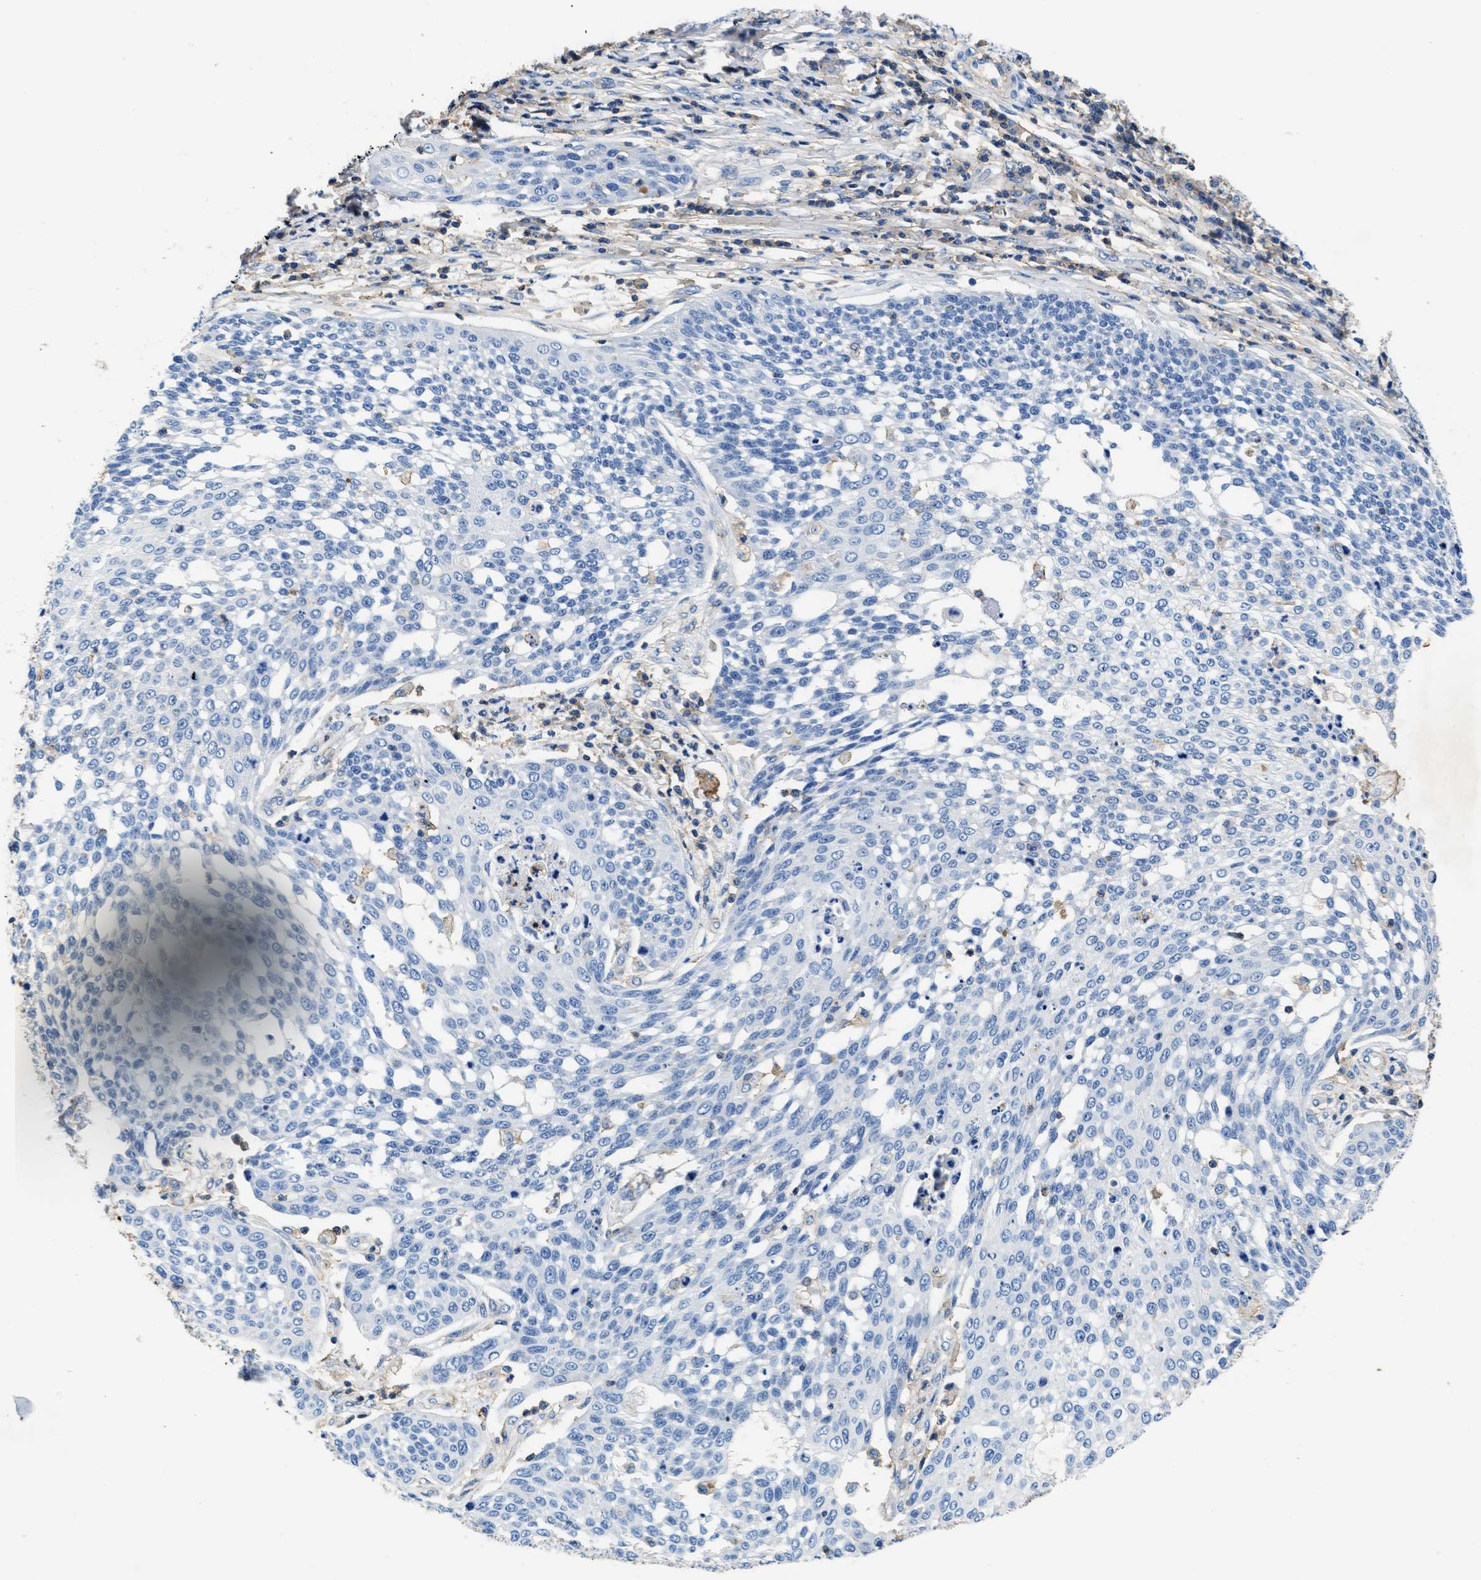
{"staining": {"intensity": "negative", "quantity": "none", "location": "none"}, "tissue": "cervical cancer", "cell_type": "Tumor cells", "image_type": "cancer", "snomed": [{"axis": "morphology", "description": "Squamous cell carcinoma, NOS"}, {"axis": "topography", "description": "Cervix"}], "caption": "This is a histopathology image of immunohistochemistry staining of cervical cancer (squamous cell carcinoma), which shows no expression in tumor cells. Brightfield microscopy of immunohistochemistry stained with DAB (brown) and hematoxylin (blue), captured at high magnification.", "gene": "KCNQ4", "patient": {"sex": "female", "age": 34}}